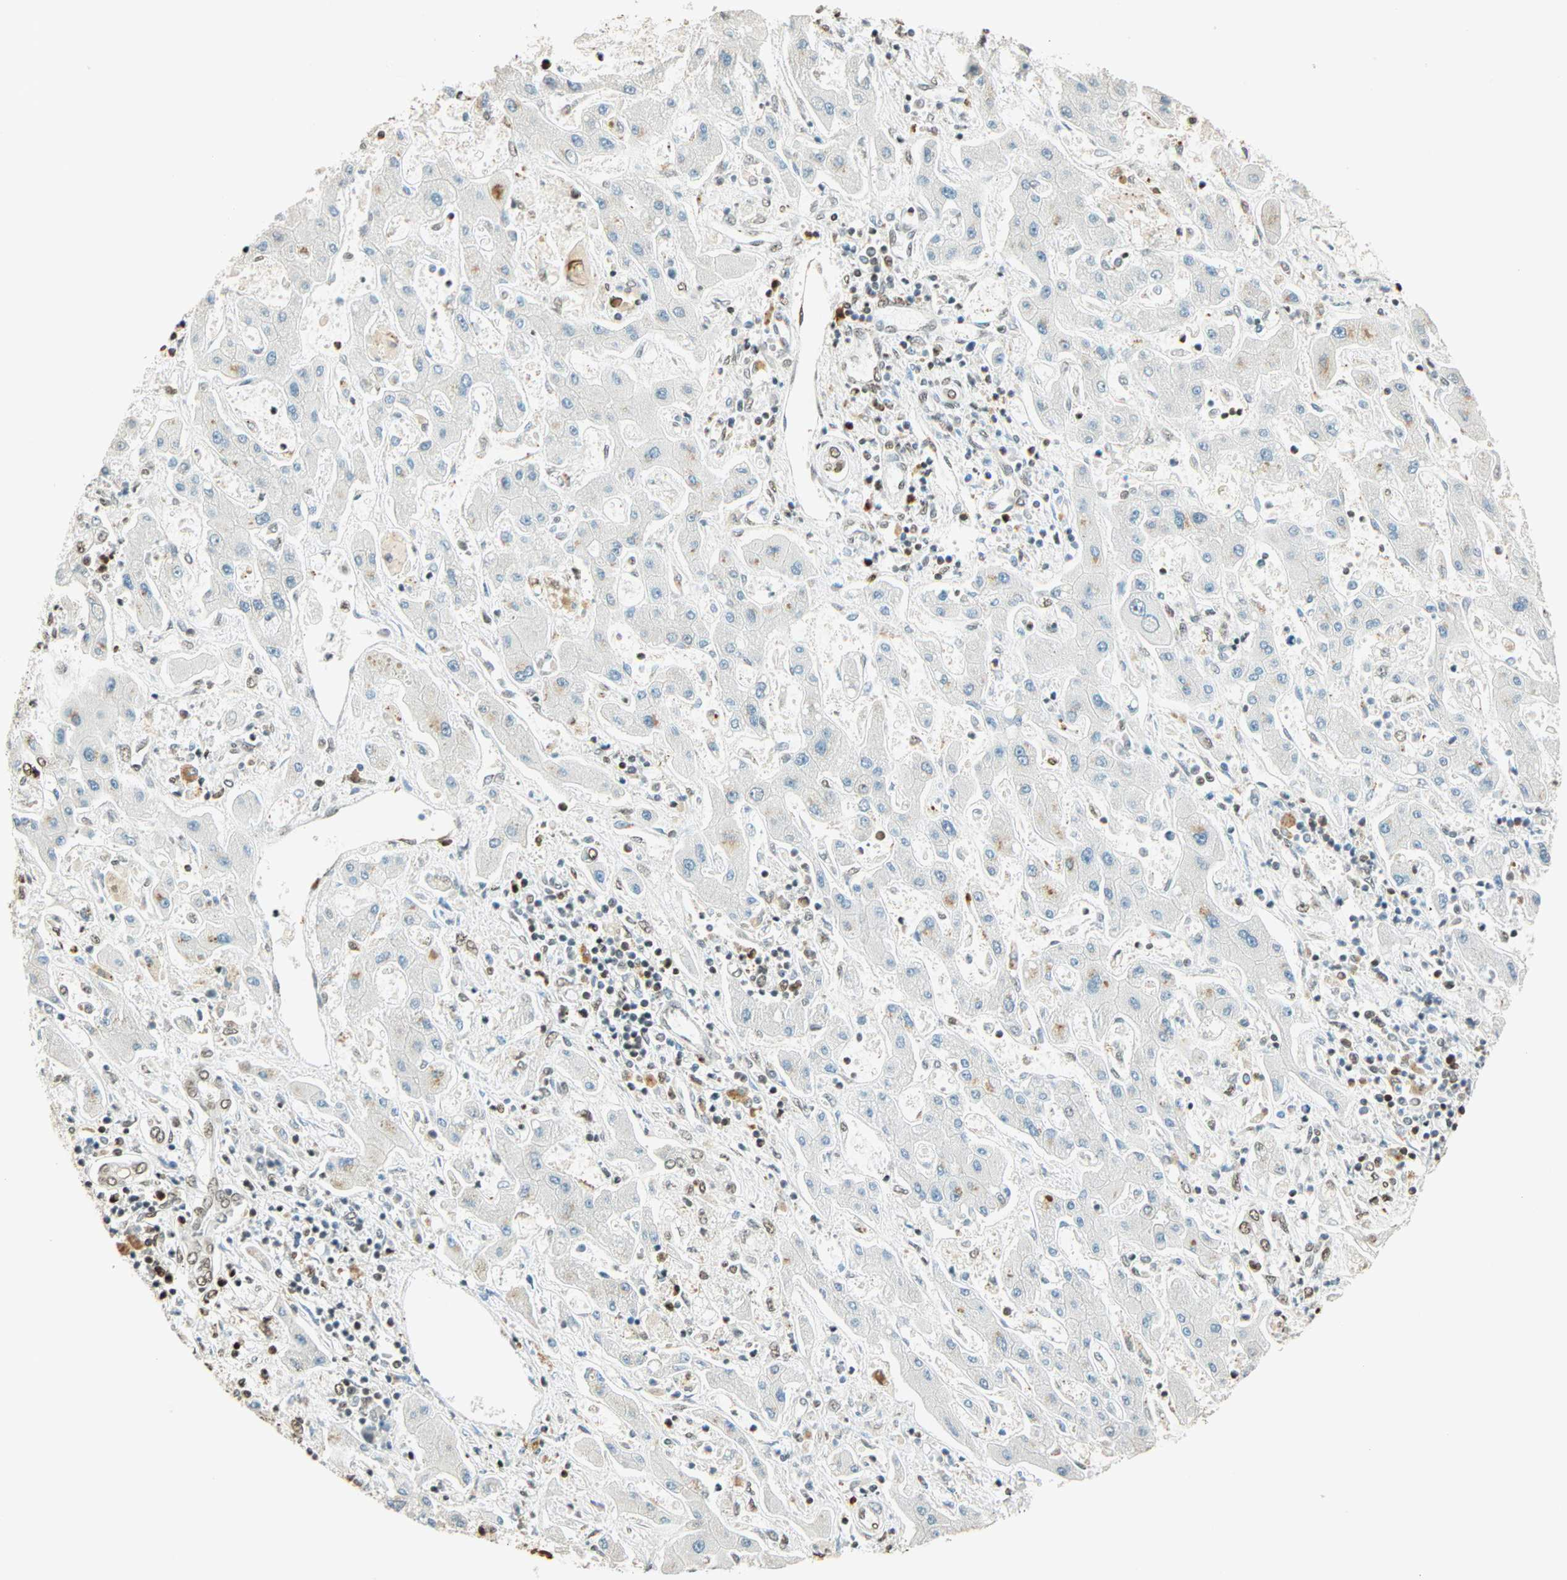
{"staining": {"intensity": "negative", "quantity": "none", "location": "none"}, "tissue": "liver cancer", "cell_type": "Tumor cells", "image_type": "cancer", "snomed": [{"axis": "morphology", "description": "Cholangiocarcinoma"}, {"axis": "topography", "description": "Liver"}], "caption": "Photomicrograph shows no protein expression in tumor cells of liver cancer (cholangiocarcinoma) tissue.", "gene": "FANCG", "patient": {"sex": "male", "age": 50}}